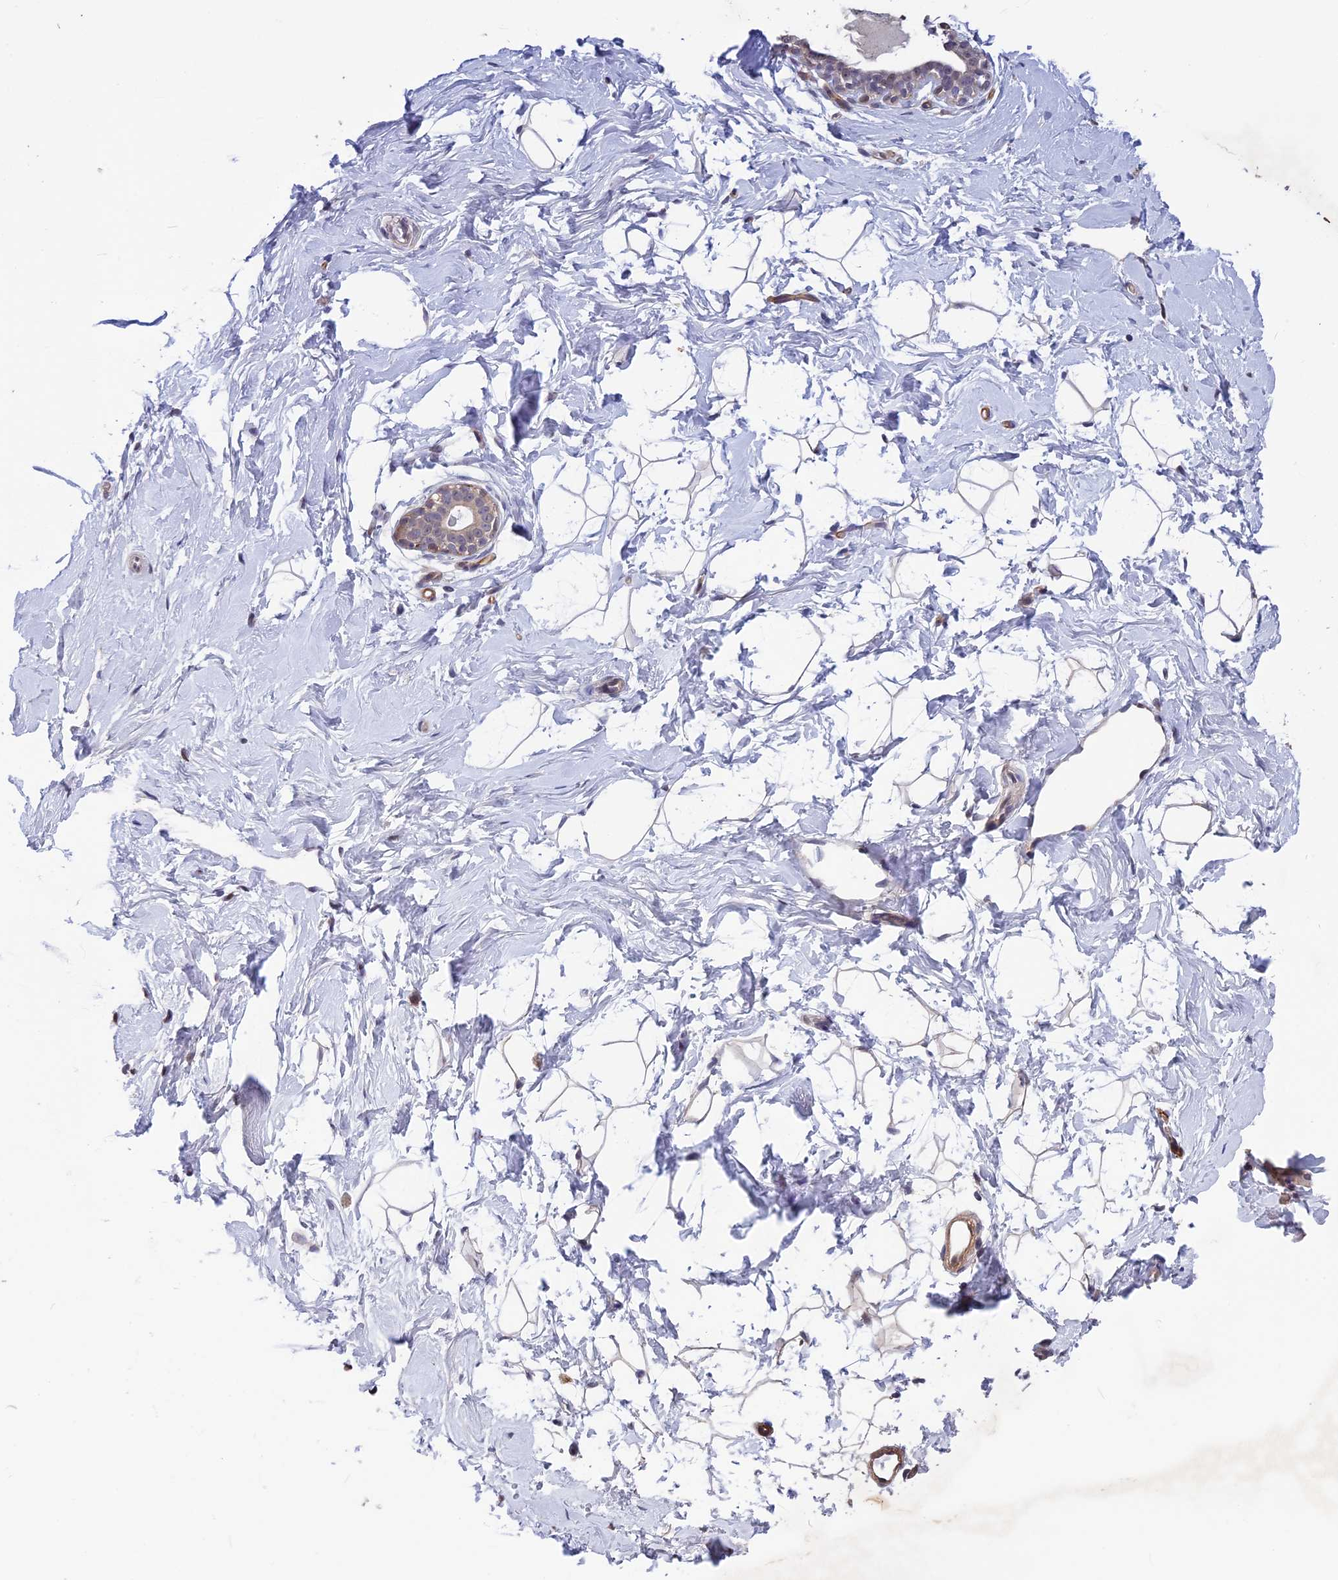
{"staining": {"intensity": "negative", "quantity": "none", "location": "none"}, "tissue": "breast", "cell_type": "Adipocytes", "image_type": "normal", "snomed": [{"axis": "morphology", "description": "Normal tissue, NOS"}, {"axis": "morphology", "description": "Adenoma, NOS"}, {"axis": "topography", "description": "Breast"}], "caption": "This is an IHC image of benign human breast. There is no expression in adipocytes.", "gene": "MAST2", "patient": {"sex": "female", "age": 23}}